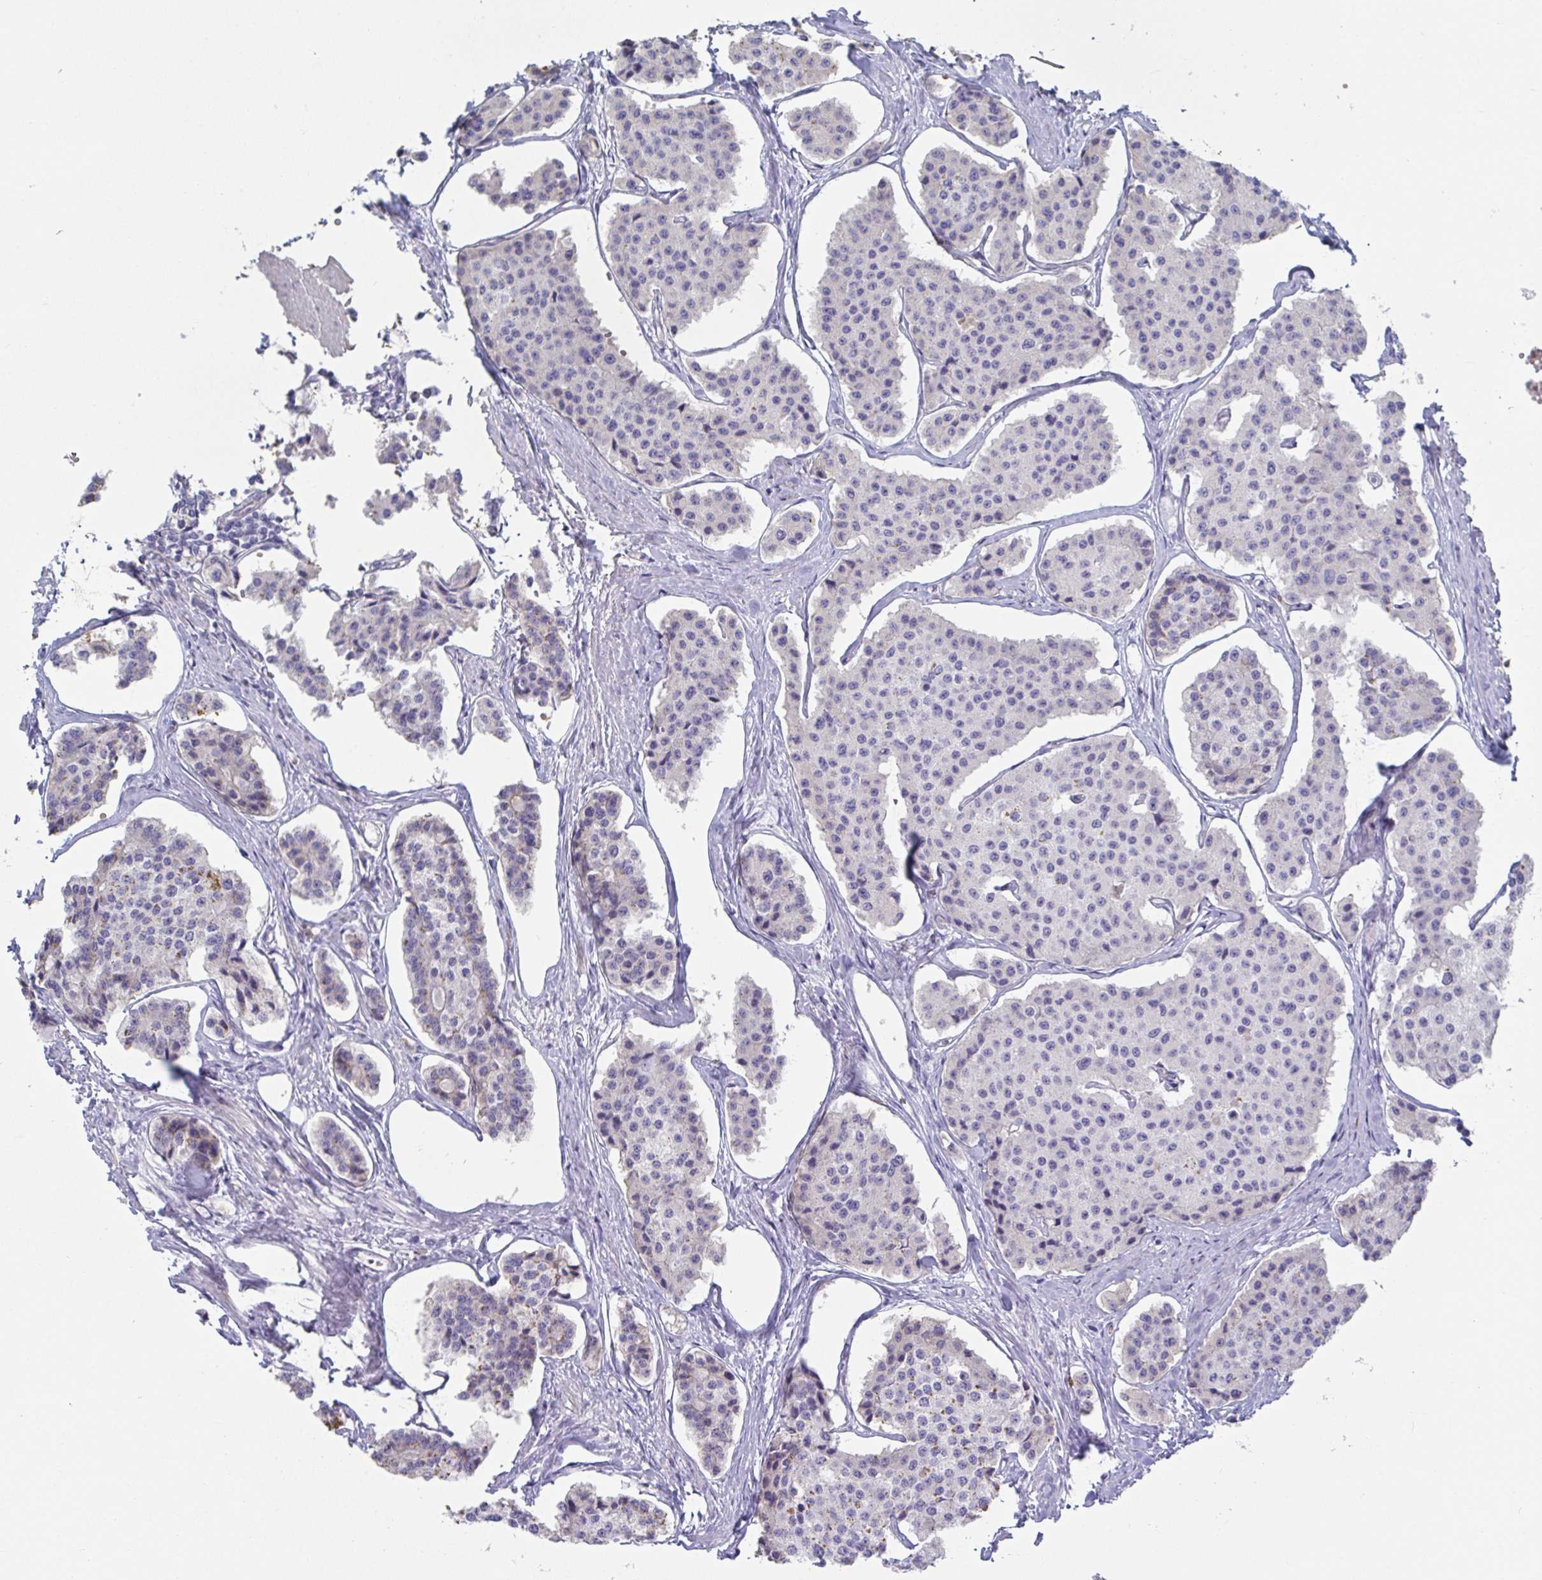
{"staining": {"intensity": "negative", "quantity": "none", "location": "none"}, "tissue": "carcinoid", "cell_type": "Tumor cells", "image_type": "cancer", "snomed": [{"axis": "morphology", "description": "Carcinoid, malignant, NOS"}, {"axis": "topography", "description": "Small intestine"}], "caption": "A photomicrograph of carcinoid (malignant) stained for a protein exhibits no brown staining in tumor cells.", "gene": "ANO5", "patient": {"sex": "female", "age": 65}}